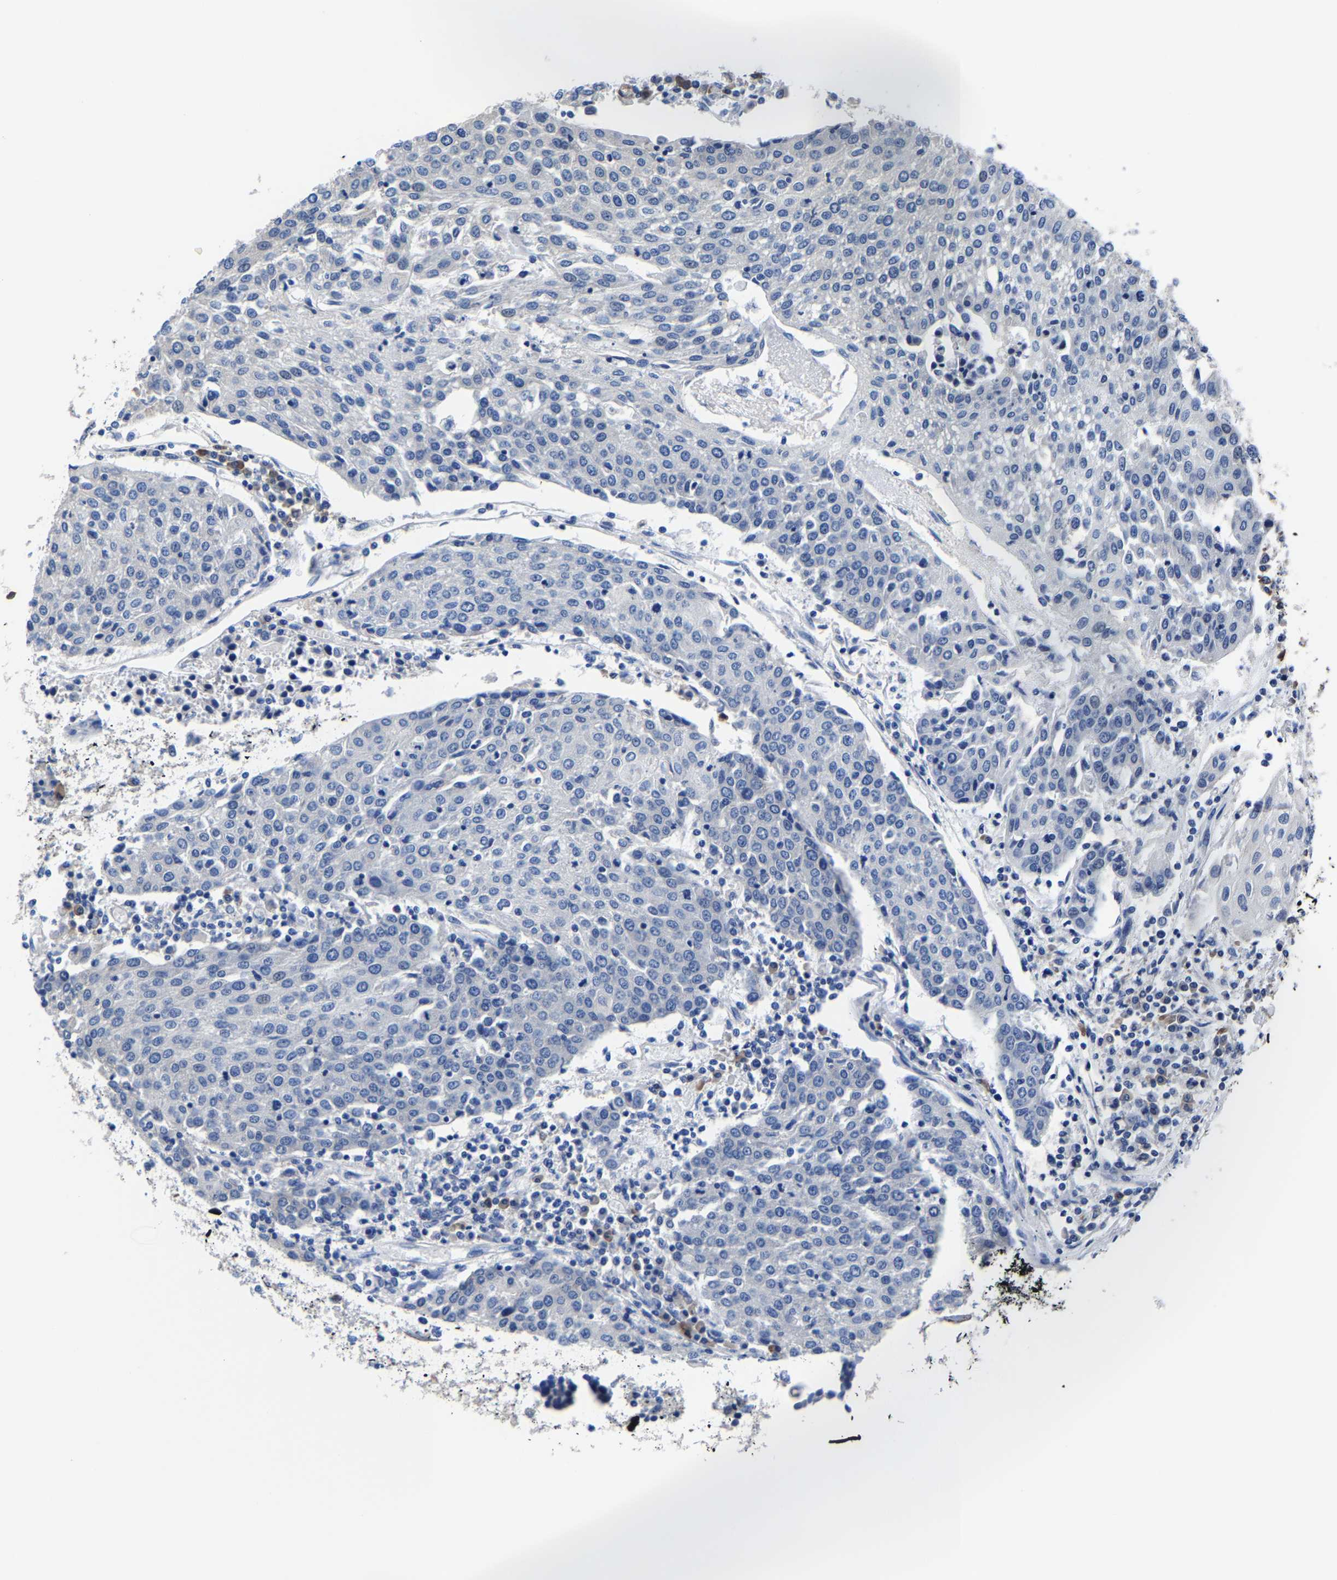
{"staining": {"intensity": "negative", "quantity": "none", "location": "none"}, "tissue": "urothelial cancer", "cell_type": "Tumor cells", "image_type": "cancer", "snomed": [{"axis": "morphology", "description": "Urothelial carcinoma, High grade"}, {"axis": "topography", "description": "Urinary bladder"}], "caption": "This is a photomicrograph of IHC staining of urothelial cancer, which shows no positivity in tumor cells. (DAB immunohistochemistry (IHC), high magnification).", "gene": "SRPK2", "patient": {"sex": "female", "age": 85}}